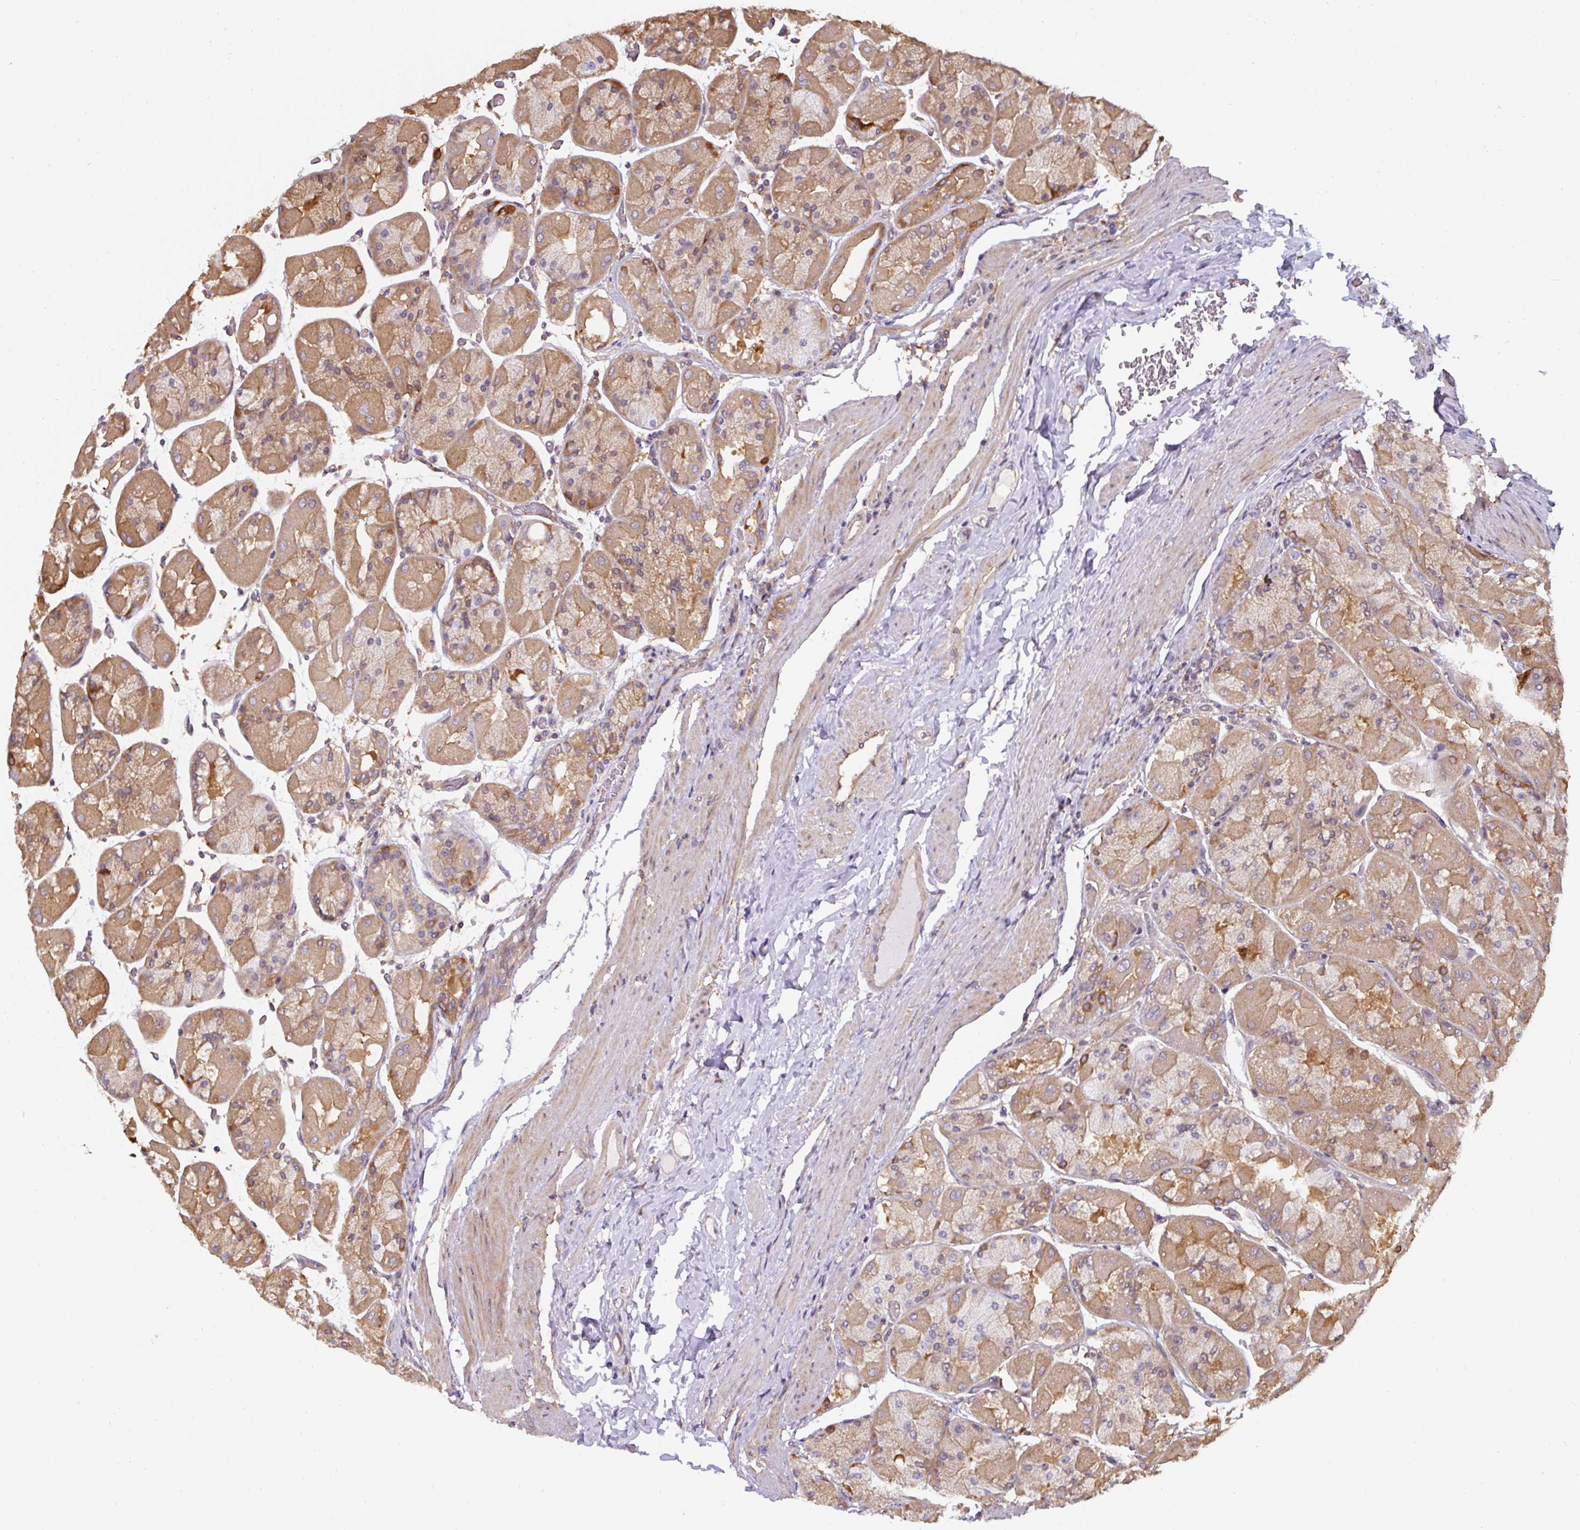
{"staining": {"intensity": "moderate", "quantity": ">75%", "location": "cytoplasmic/membranous"}, "tissue": "stomach", "cell_type": "Glandular cells", "image_type": "normal", "snomed": [{"axis": "morphology", "description": "Normal tissue, NOS"}, {"axis": "topography", "description": "Stomach"}], "caption": "Stomach was stained to show a protein in brown. There is medium levels of moderate cytoplasmic/membranous expression in approximately >75% of glandular cells.", "gene": "ST13", "patient": {"sex": "female", "age": 61}}